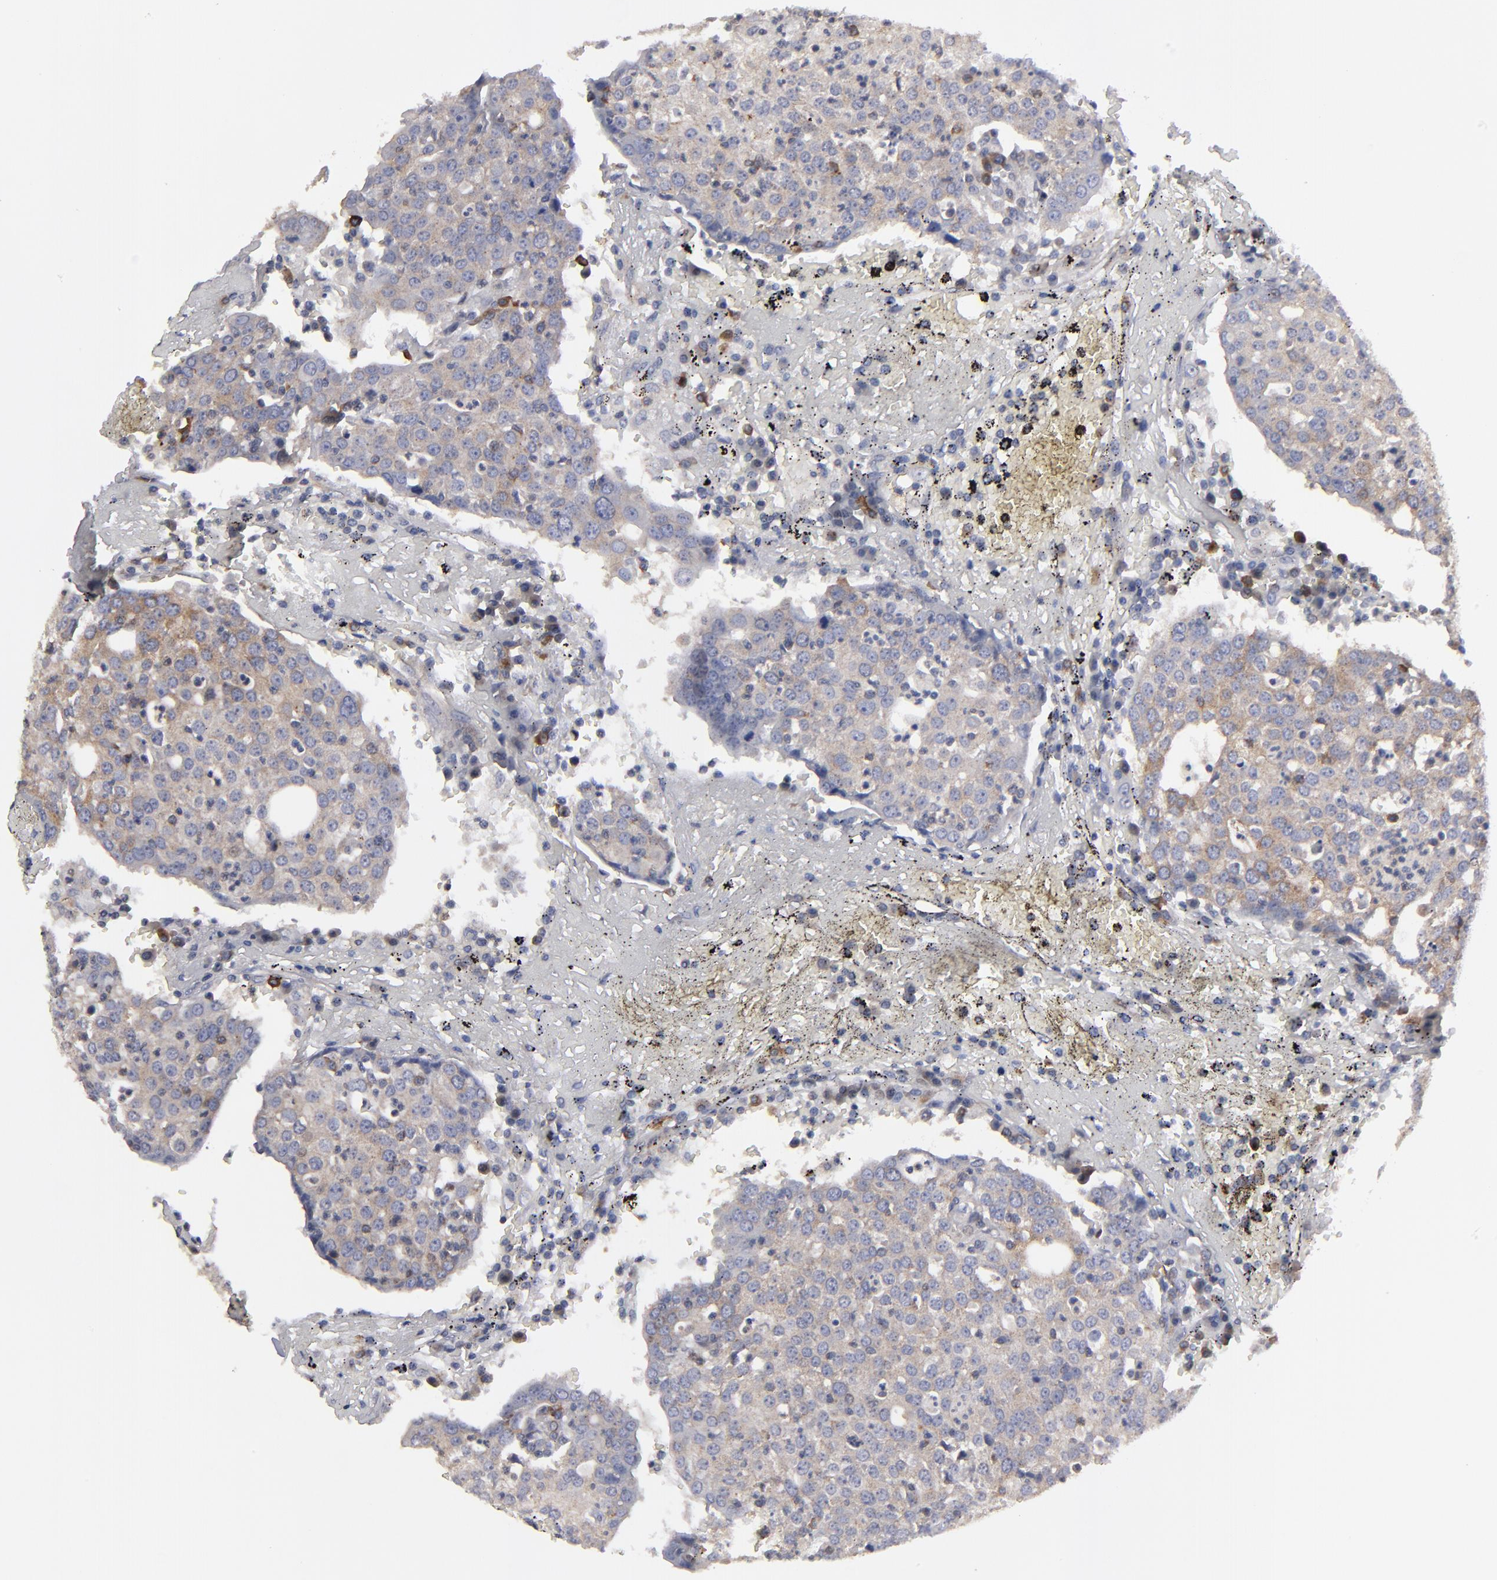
{"staining": {"intensity": "weak", "quantity": ">75%", "location": "cytoplasmic/membranous"}, "tissue": "head and neck cancer", "cell_type": "Tumor cells", "image_type": "cancer", "snomed": [{"axis": "morphology", "description": "Adenocarcinoma, NOS"}, {"axis": "topography", "description": "Salivary gland"}, {"axis": "topography", "description": "Head-Neck"}], "caption": "A low amount of weak cytoplasmic/membranous expression is present in approximately >75% of tumor cells in adenocarcinoma (head and neck) tissue.", "gene": "CEP97", "patient": {"sex": "female", "age": 65}}